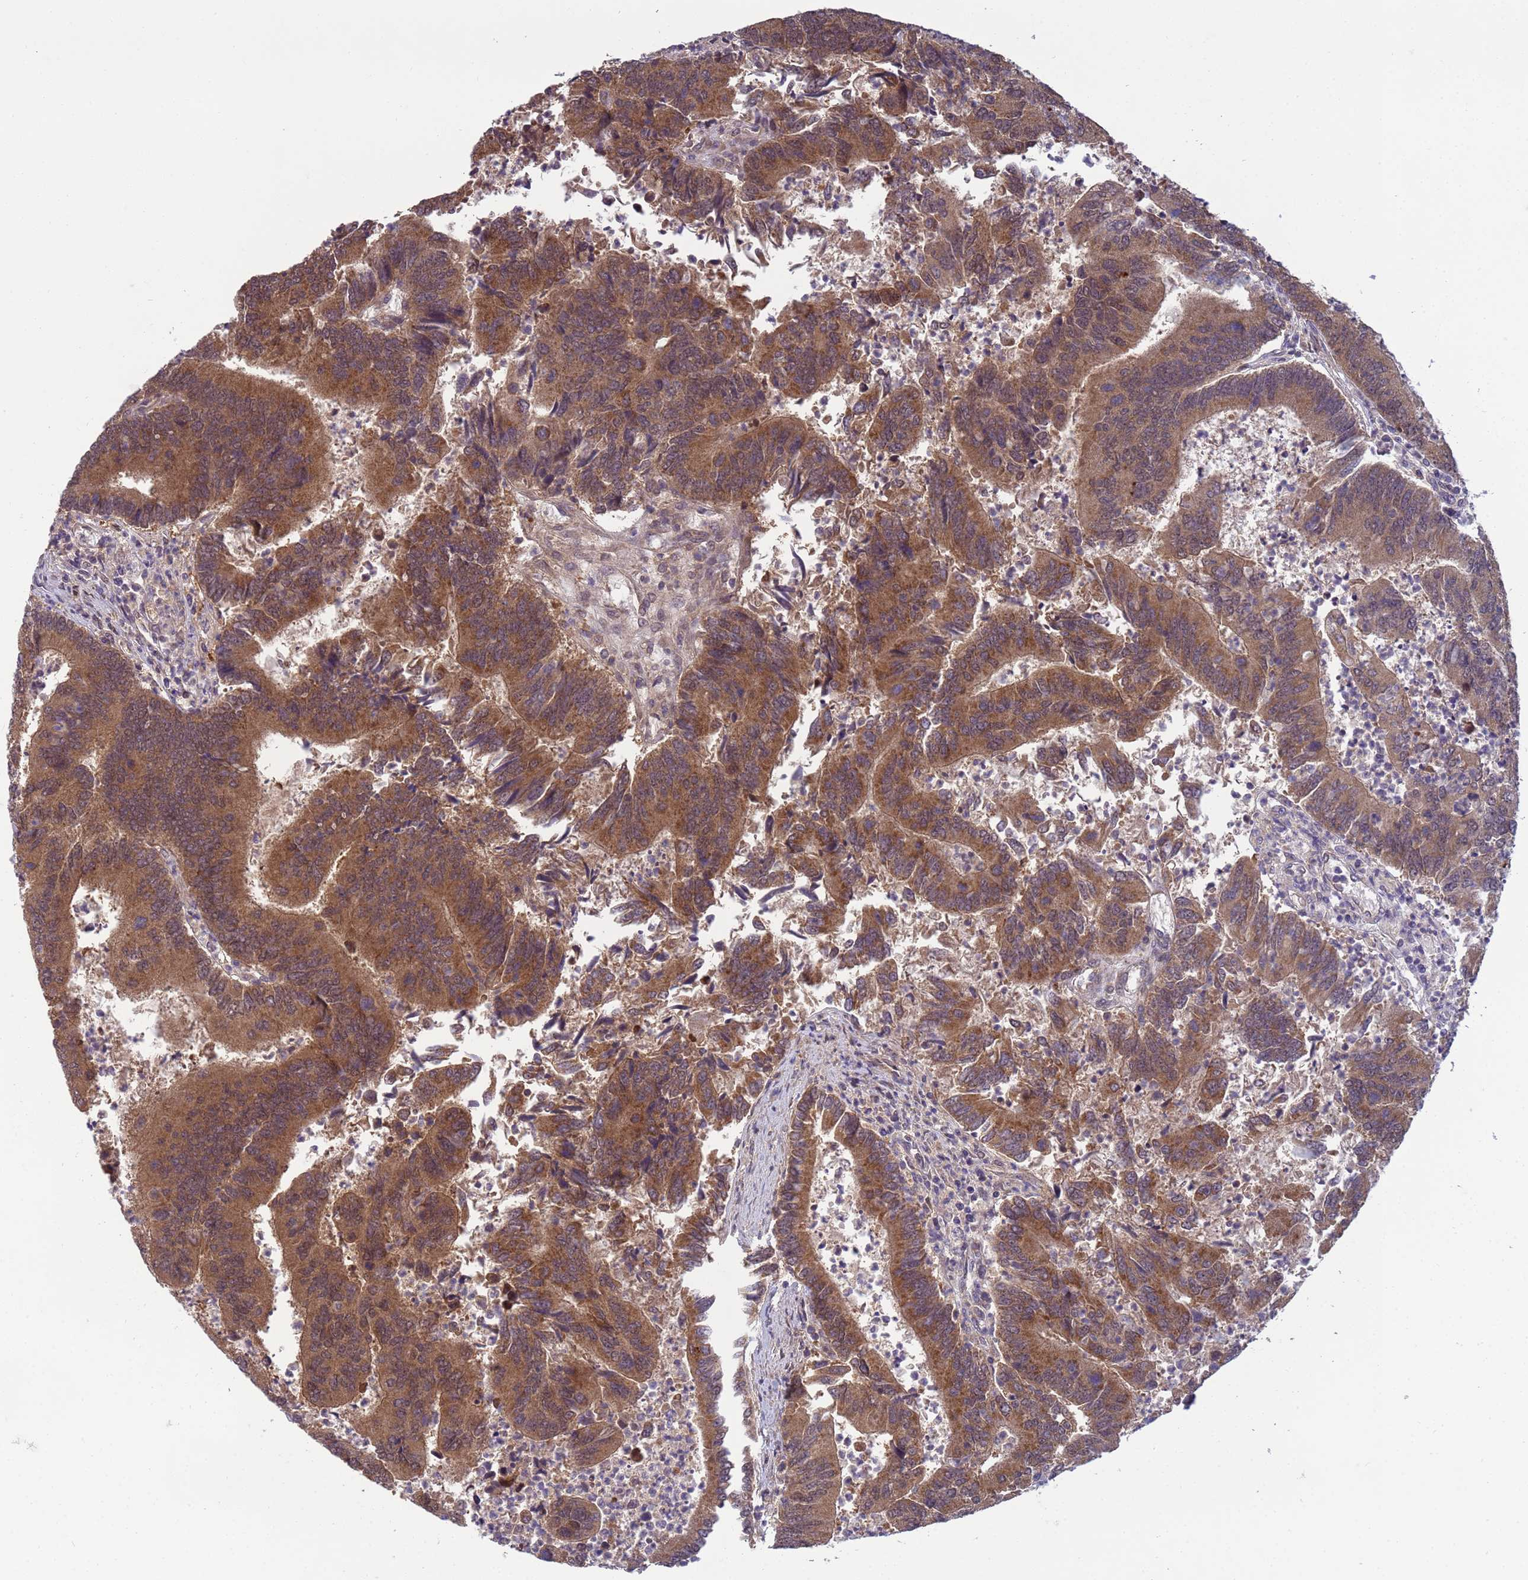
{"staining": {"intensity": "moderate", "quantity": ">75%", "location": "cytoplasmic/membranous"}, "tissue": "colorectal cancer", "cell_type": "Tumor cells", "image_type": "cancer", "snomed": [{"axis": "morphology", "description": "Adenocarcinoma, NOS"}, {"axis": "topography", "description": "Colon"}], "caption": "A brown stain highlights moderate cytoplasmic/membranous staining of a protein in colorectal cancer tumor cells.", "gene": "NPEPPS", "patient": {"sex": "female", "age": 67}}